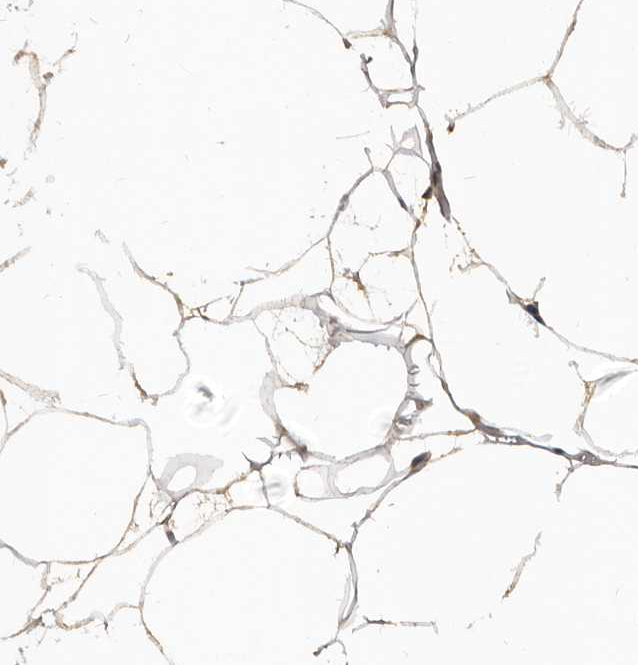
{"staining": {"intensity": "moderate", "quantity": ">75%", "location": "cytoplasmic/membranous"}, "tissue": "adipose tissue", "cell_type": "Adipocytes", "image_type": "normal", "snomed": [{"axis": "morphology", "description": "Normal tissue, NOS"}, {"axis": "morphology", "description": "Fibrosis, NOS"}, {"axis": "topography", "description": "Breast"}, {"axis": "topography", "description": "Adipose tissue"}], "caption": "The histopathology image reveals a brown stain indicating the presence of a protein in the cytoplasmic/membranous of adipocytes in adipose tissue. Using DAB (3,3'-diaminobenzidine) (brown) and hematoxylin (blue) stains, captured at high magnification using brightfield microscopy.", "gene": "AKAP7", "patient": {"sex": "female", "age": 39}}